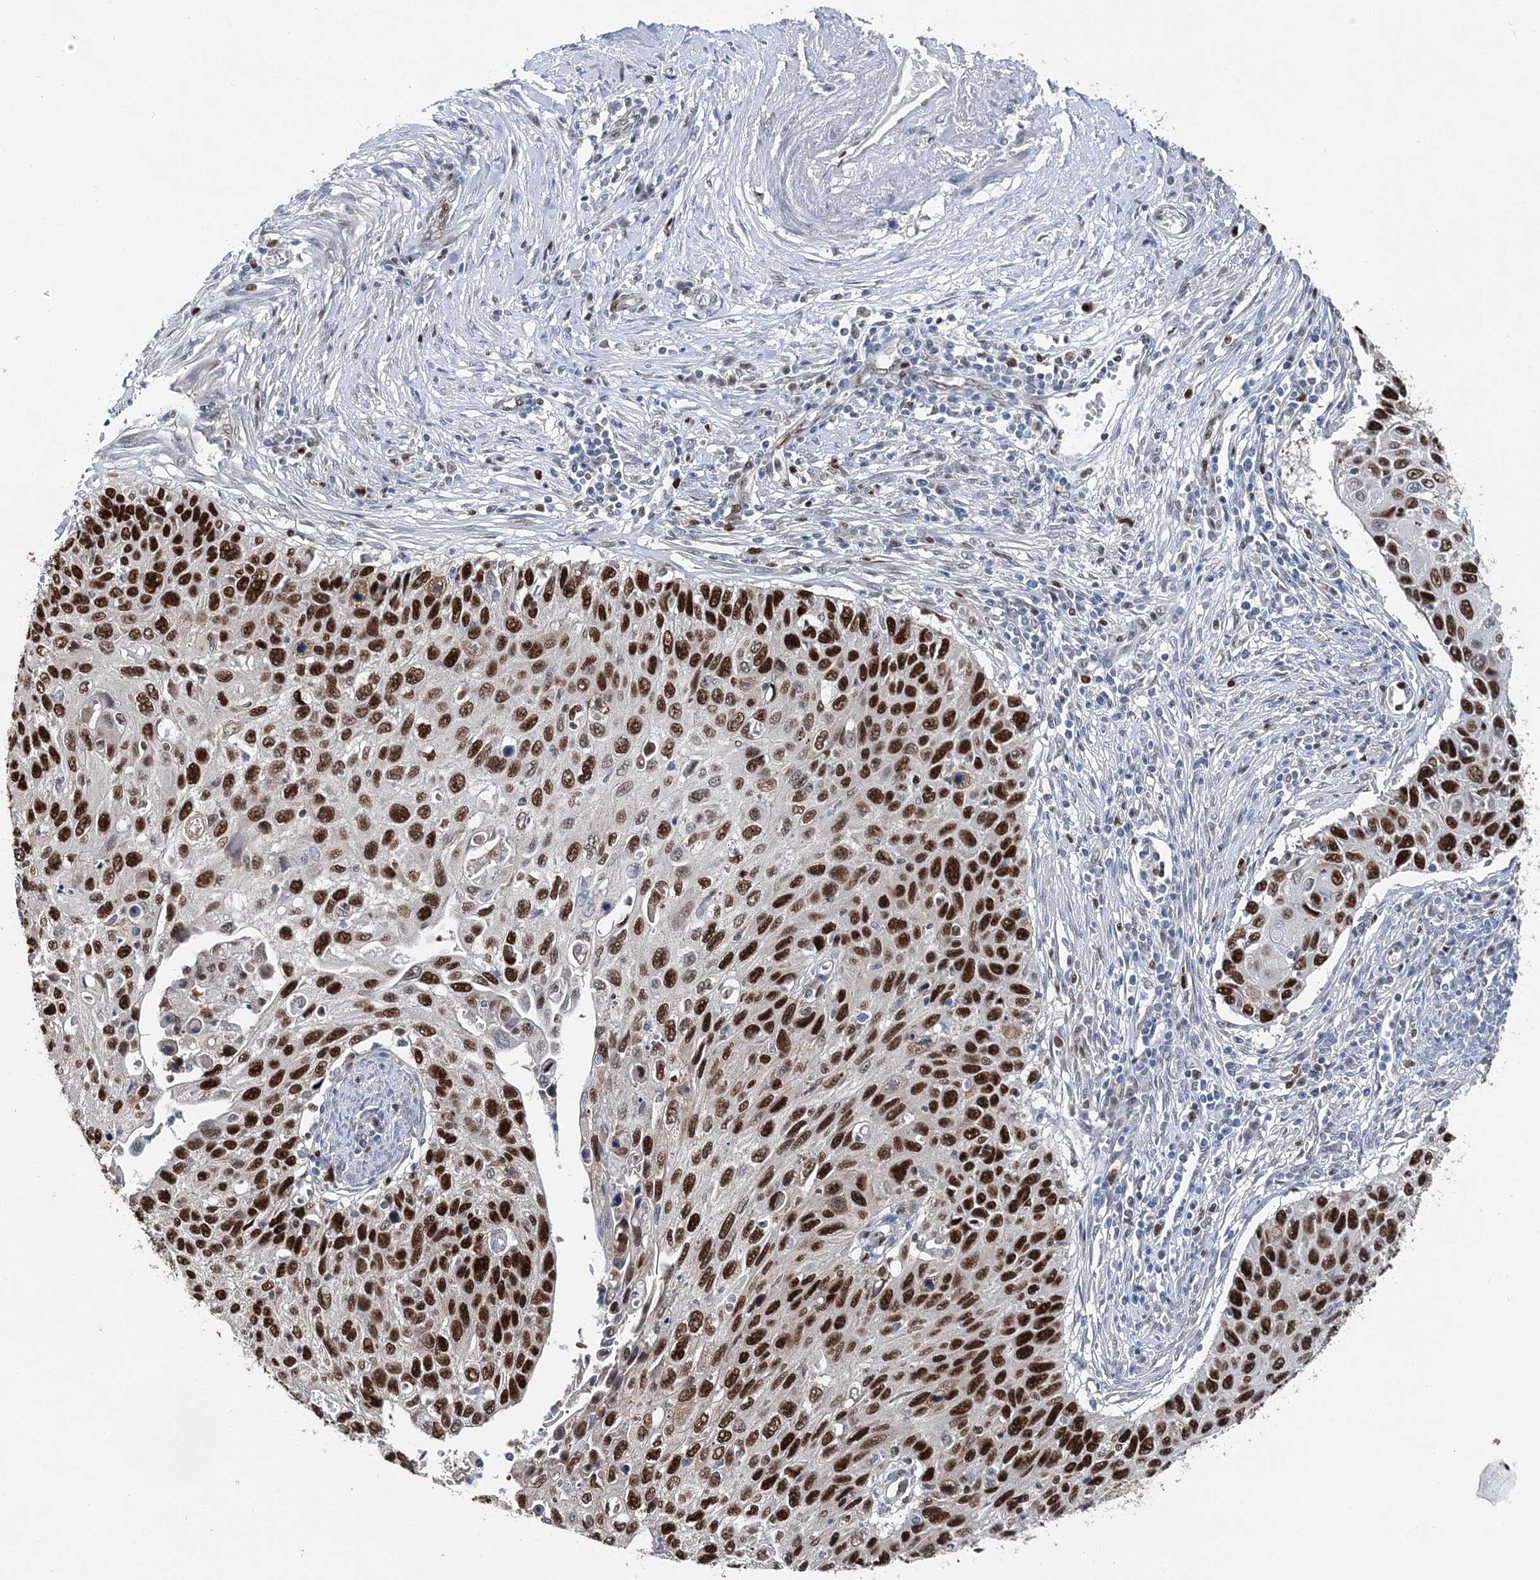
{"staining": {"intensity": "strong", "quantity": ">75%", "location": "nuclear"}, "tissue": "cervical cancer", "cell_type": "Tumor cells", "image_type": "cancer", "snomed": [{"axis": "morphology", "description": "Squamous cell carcinoma, NOS"}, {"axis": "topography", "description": "Cervix"}], "caption": "A histopathology image of cervical cancer (squamous cell carcinoma) stained for a protein reveals strong nuclear brown staining in tumor cells. (DAB (3,3'-diaminobenzidine) IHC, brown staining for protein, blue staining for nuclei).", "gene": "HAT1", "patient": {"sex": "female", "age": 70}}